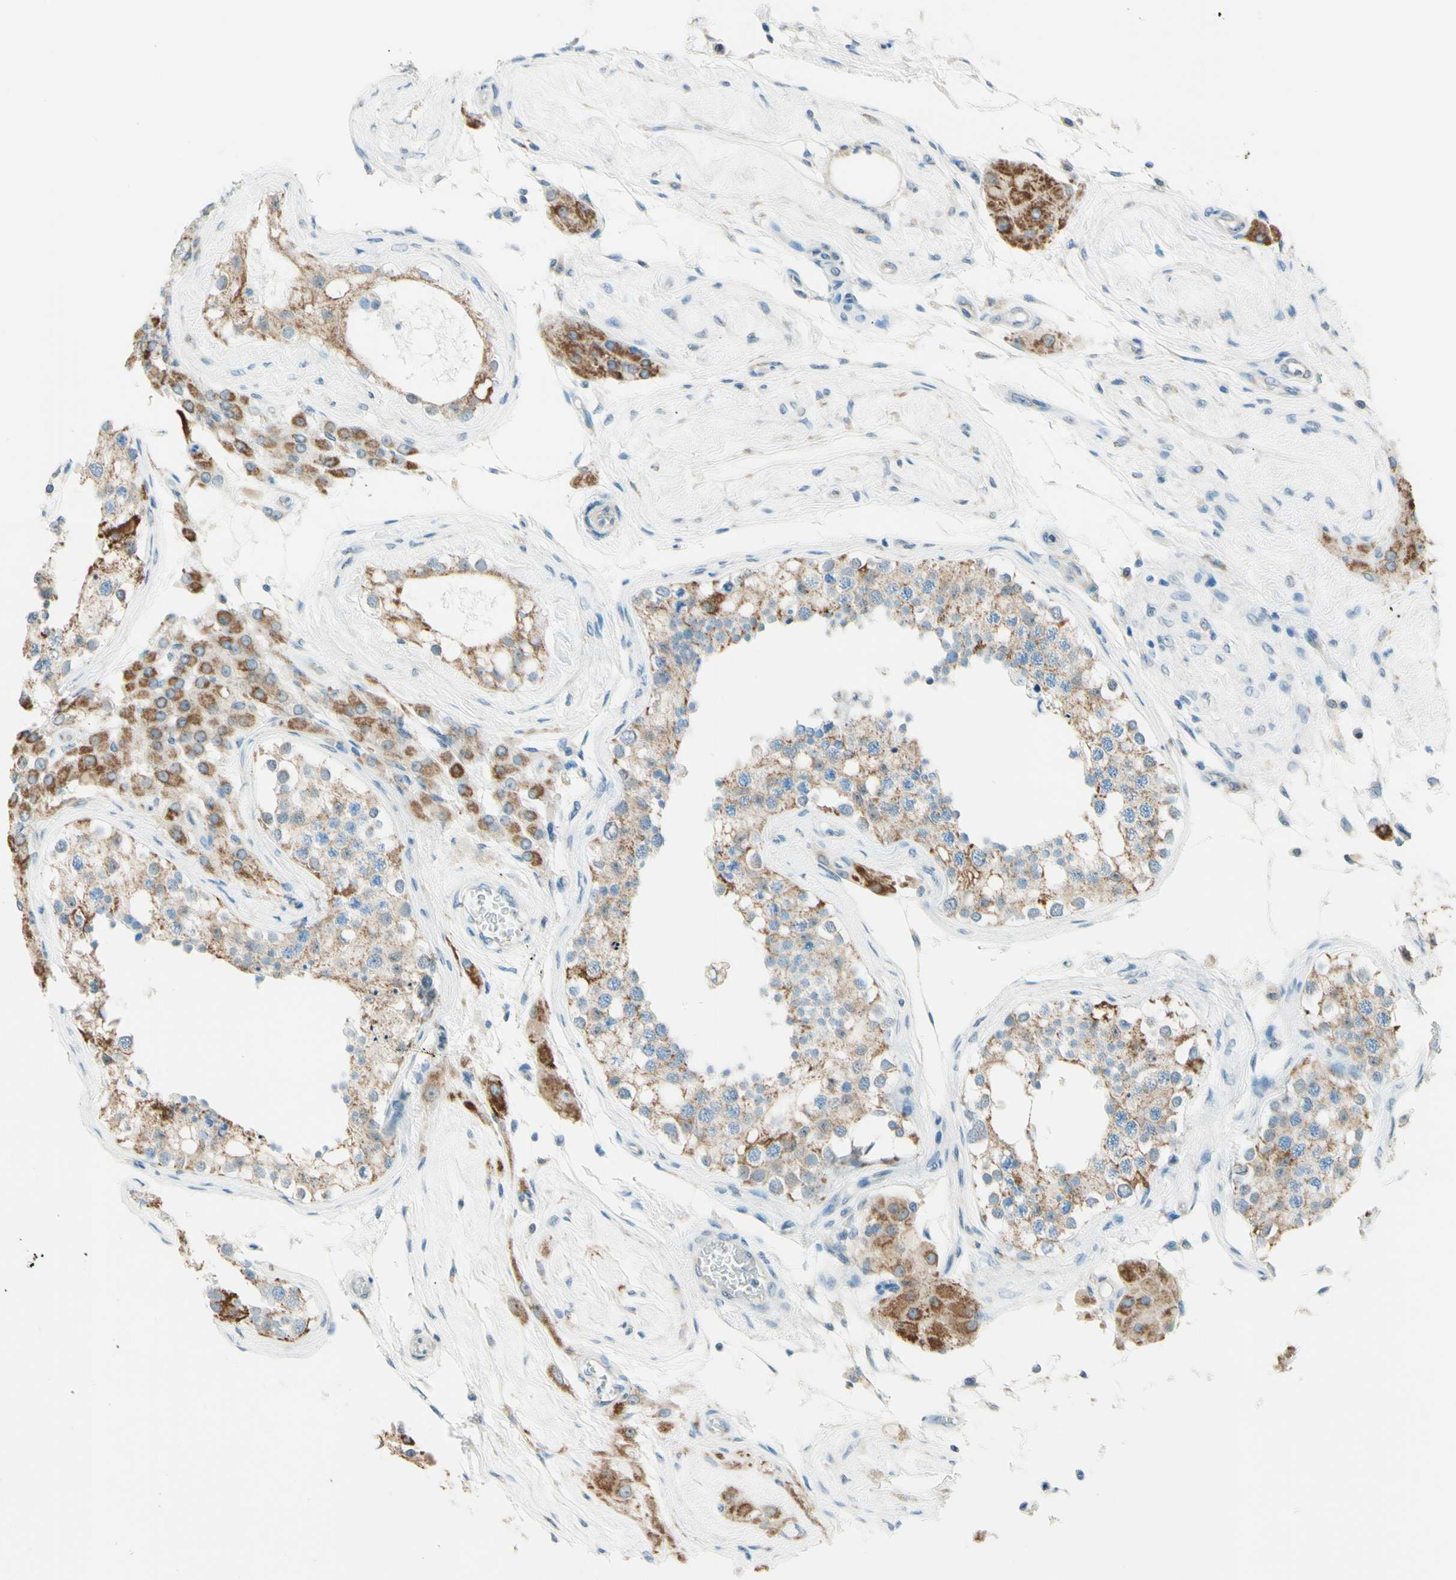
{"staining": {"intensity": "weak", "quantity": "25%-75%", "location": "cytoplasmic/membranous"}, "tissue": "testis", "cell_type": "Cells in seminiferous ducts", "image_type": "normal", "snomed": [{"axis": "morphology", "description": "Normal tissue, NOS"}, {"axis": "topography", "description": "Testis"}], "caption": "Protein analysis of normal testis displays weak cytoplasmic/membranous expression in about 25%-75% of cells in seminiferous ducts.", "gene": "JPH1", "patient": {"sex": "male", "age": 68}}